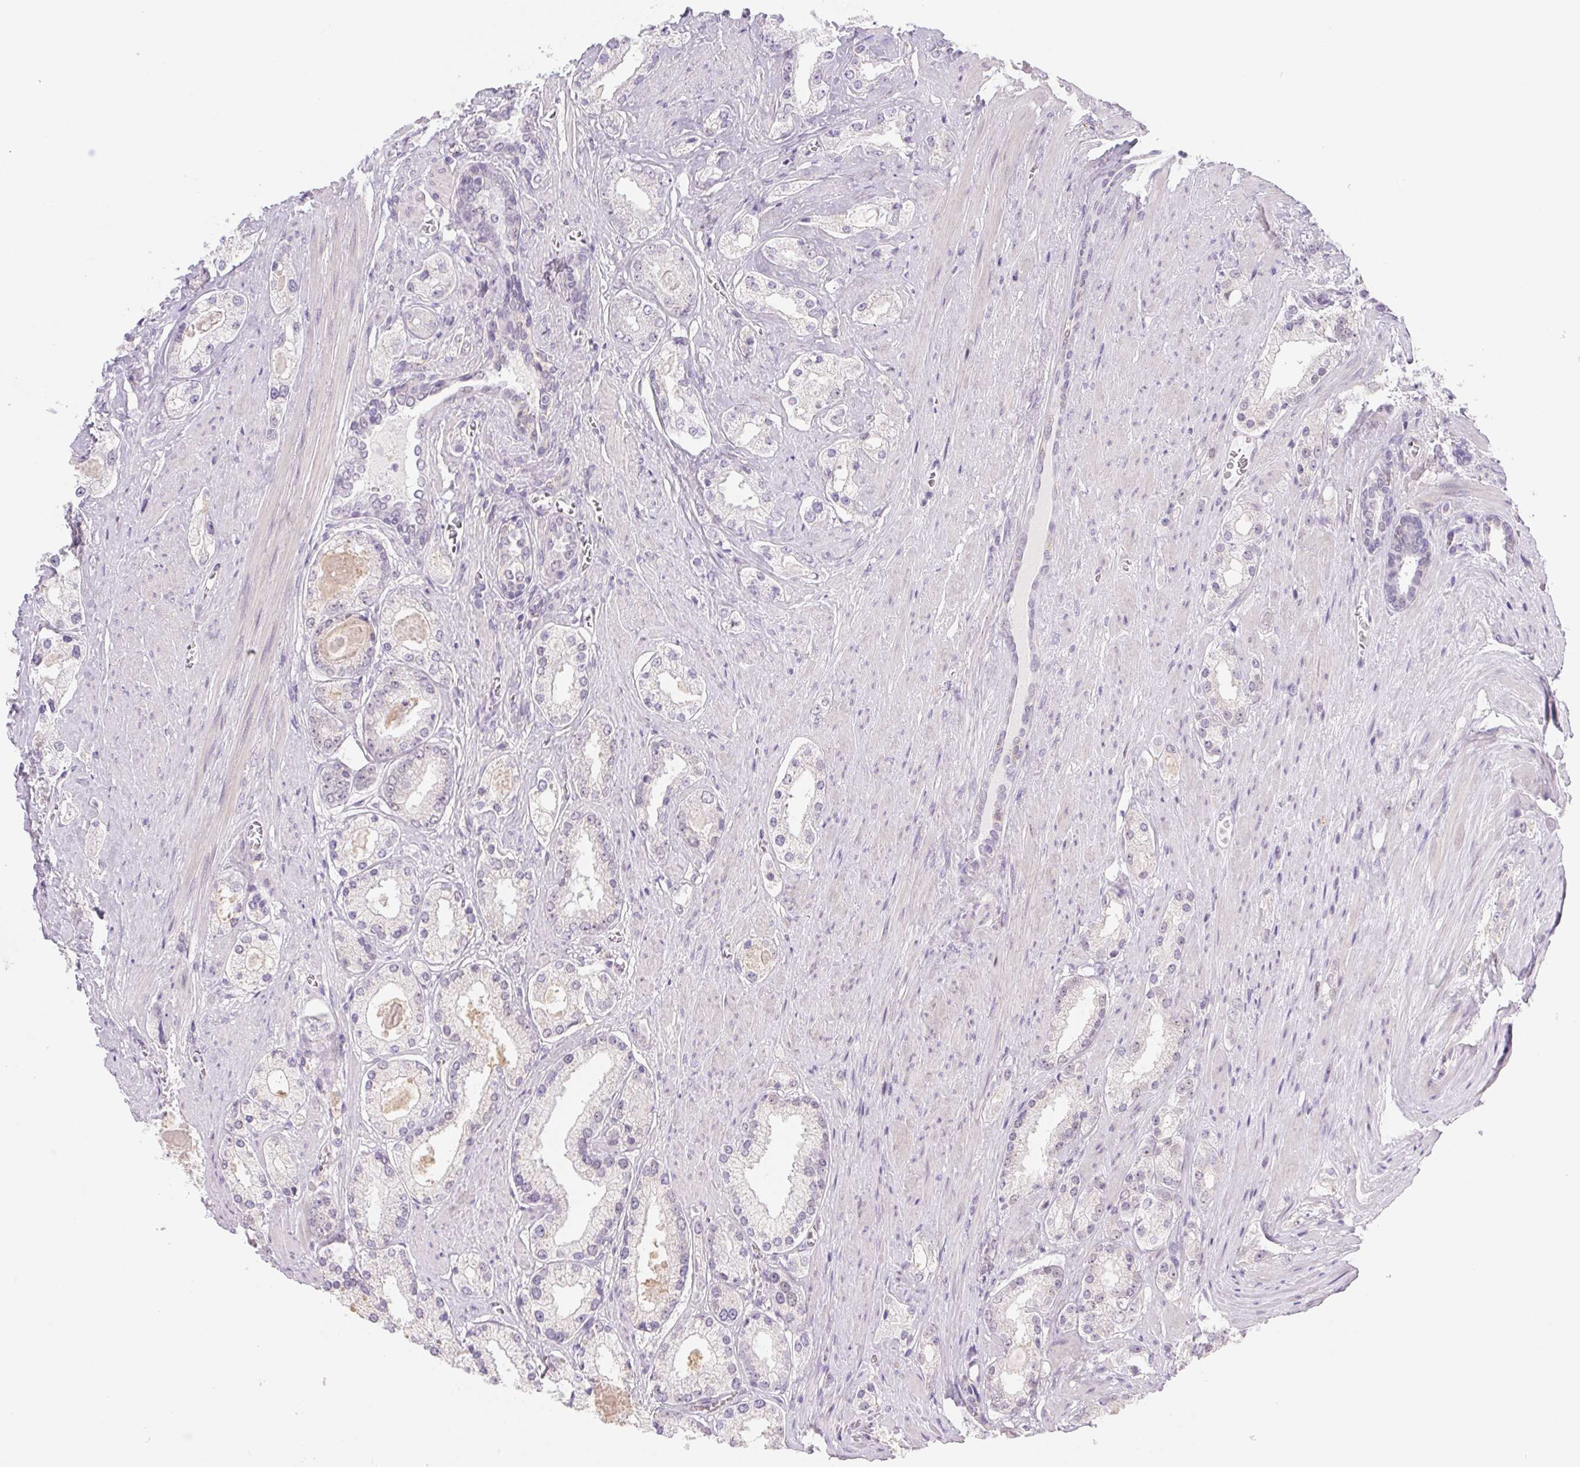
{"staining": {"intensity": "negative", "quantity": "none", "location": "none"}, "tissue": "prostate cancer", "cell_type": "Tumor cells", "image_type": "cancer", "snomed": [{"axis": "morphology", "description": "Adenocarcinoma, High grade"}, {"axis": "topography", "description": "Prostate"}], "caption": "Tumor cells show no significant protein expression in prostate cancer. (Brightfield microscopy of DAB immunohistochemistry (IHC) at high magnification).", "gene": "CTNND2", "patient": {"sex": "male", "age": 67}}